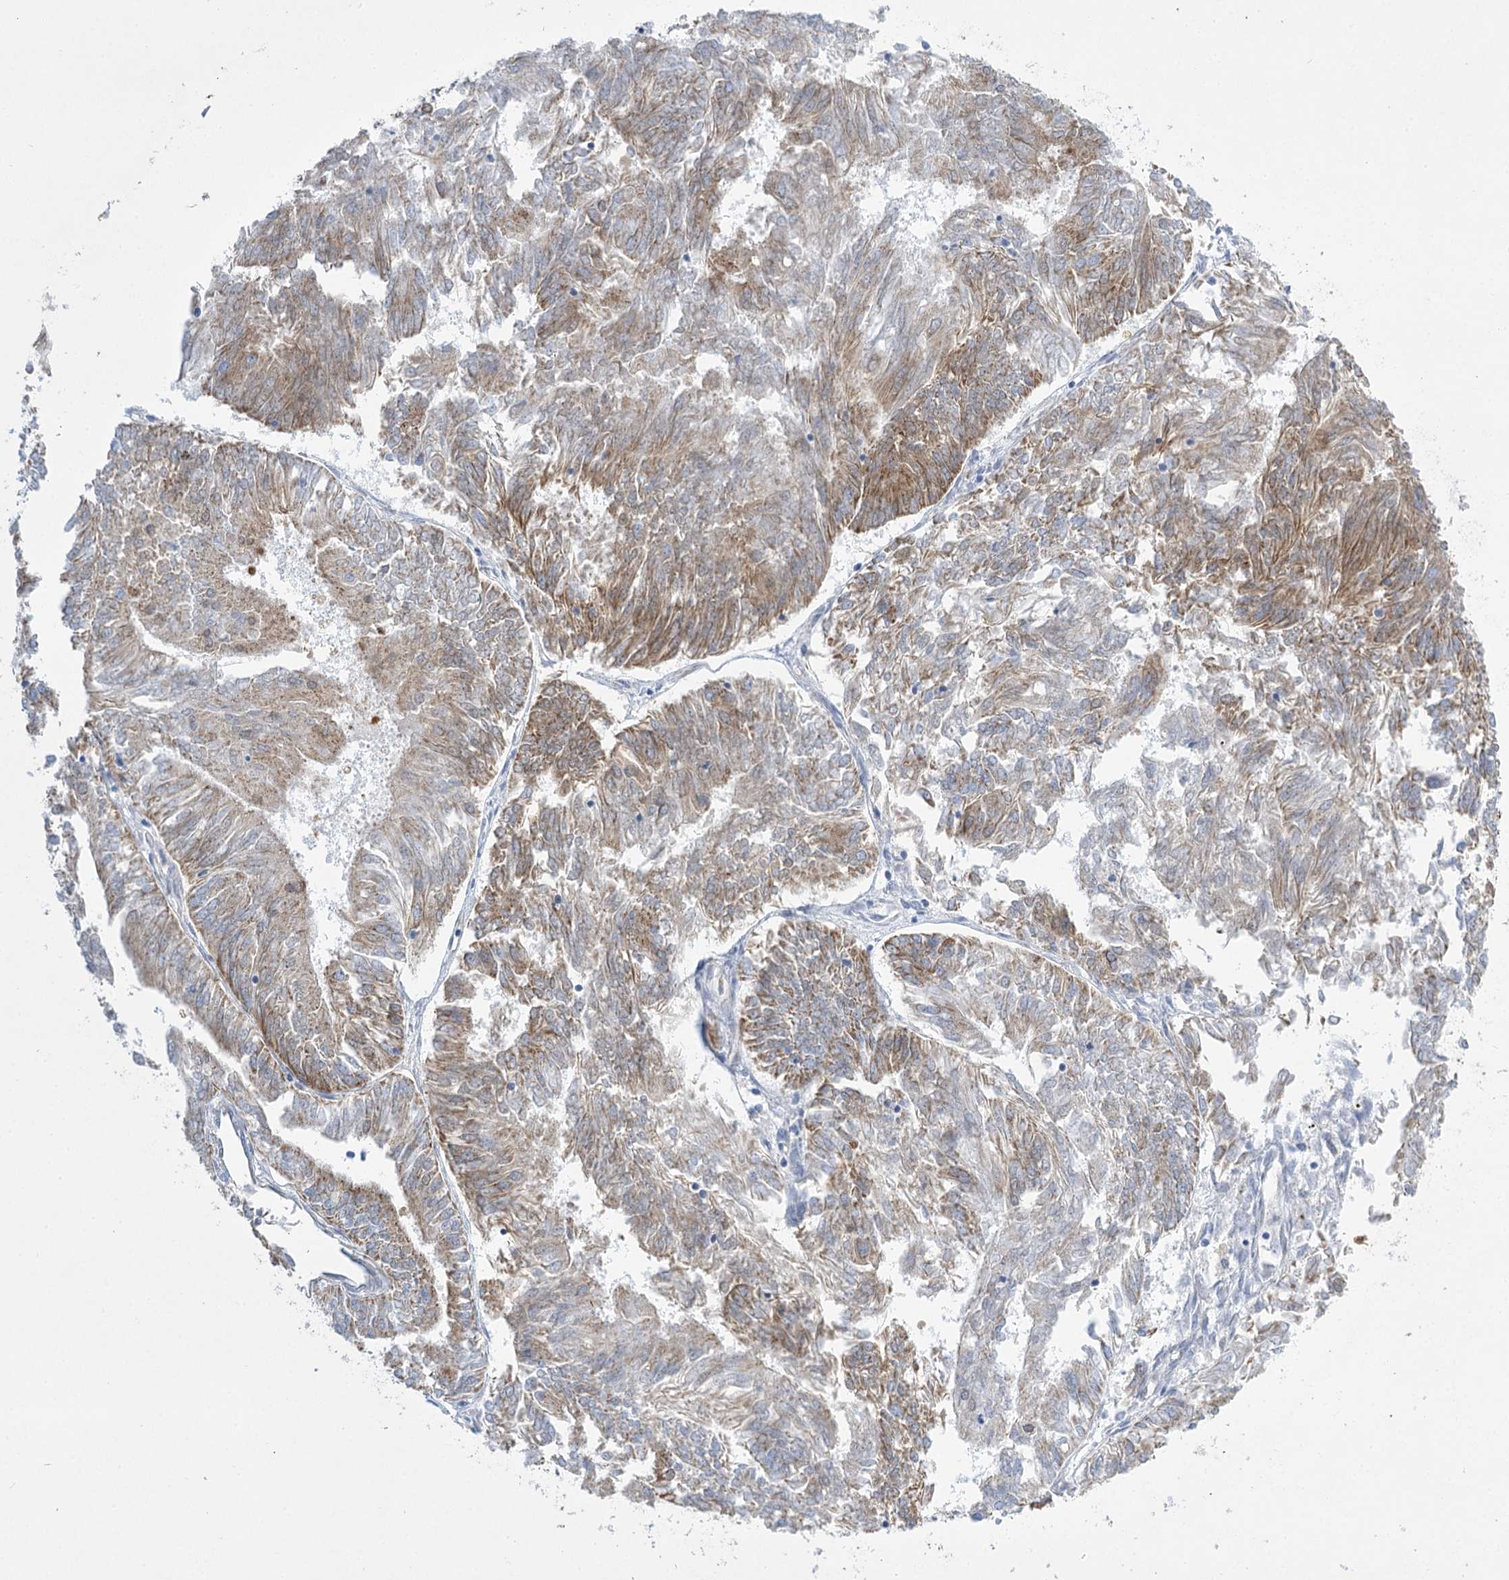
{"staining": {"intensity": "moderate", "quantity": "25%-75%", "location": "cytoplasmic/membranous"}, "tissue": "endometrial cancer", "cell_type": "Tumor cells", "image_type": "cancer", "snomed": [{"axis": "morphology", "description": "Adenocarcinoma, NOS"}, {"axis": "topography", "description": "Endometrium"}], "caption": "Protein expression analysis of human endometrial adenocarcinoma reveals moderate cytoplasmic/membranous positivity in about 25%-75% of tumor cells.", "gene": "DHTKD1", "patient": {"sex": "female", "age": 86}}